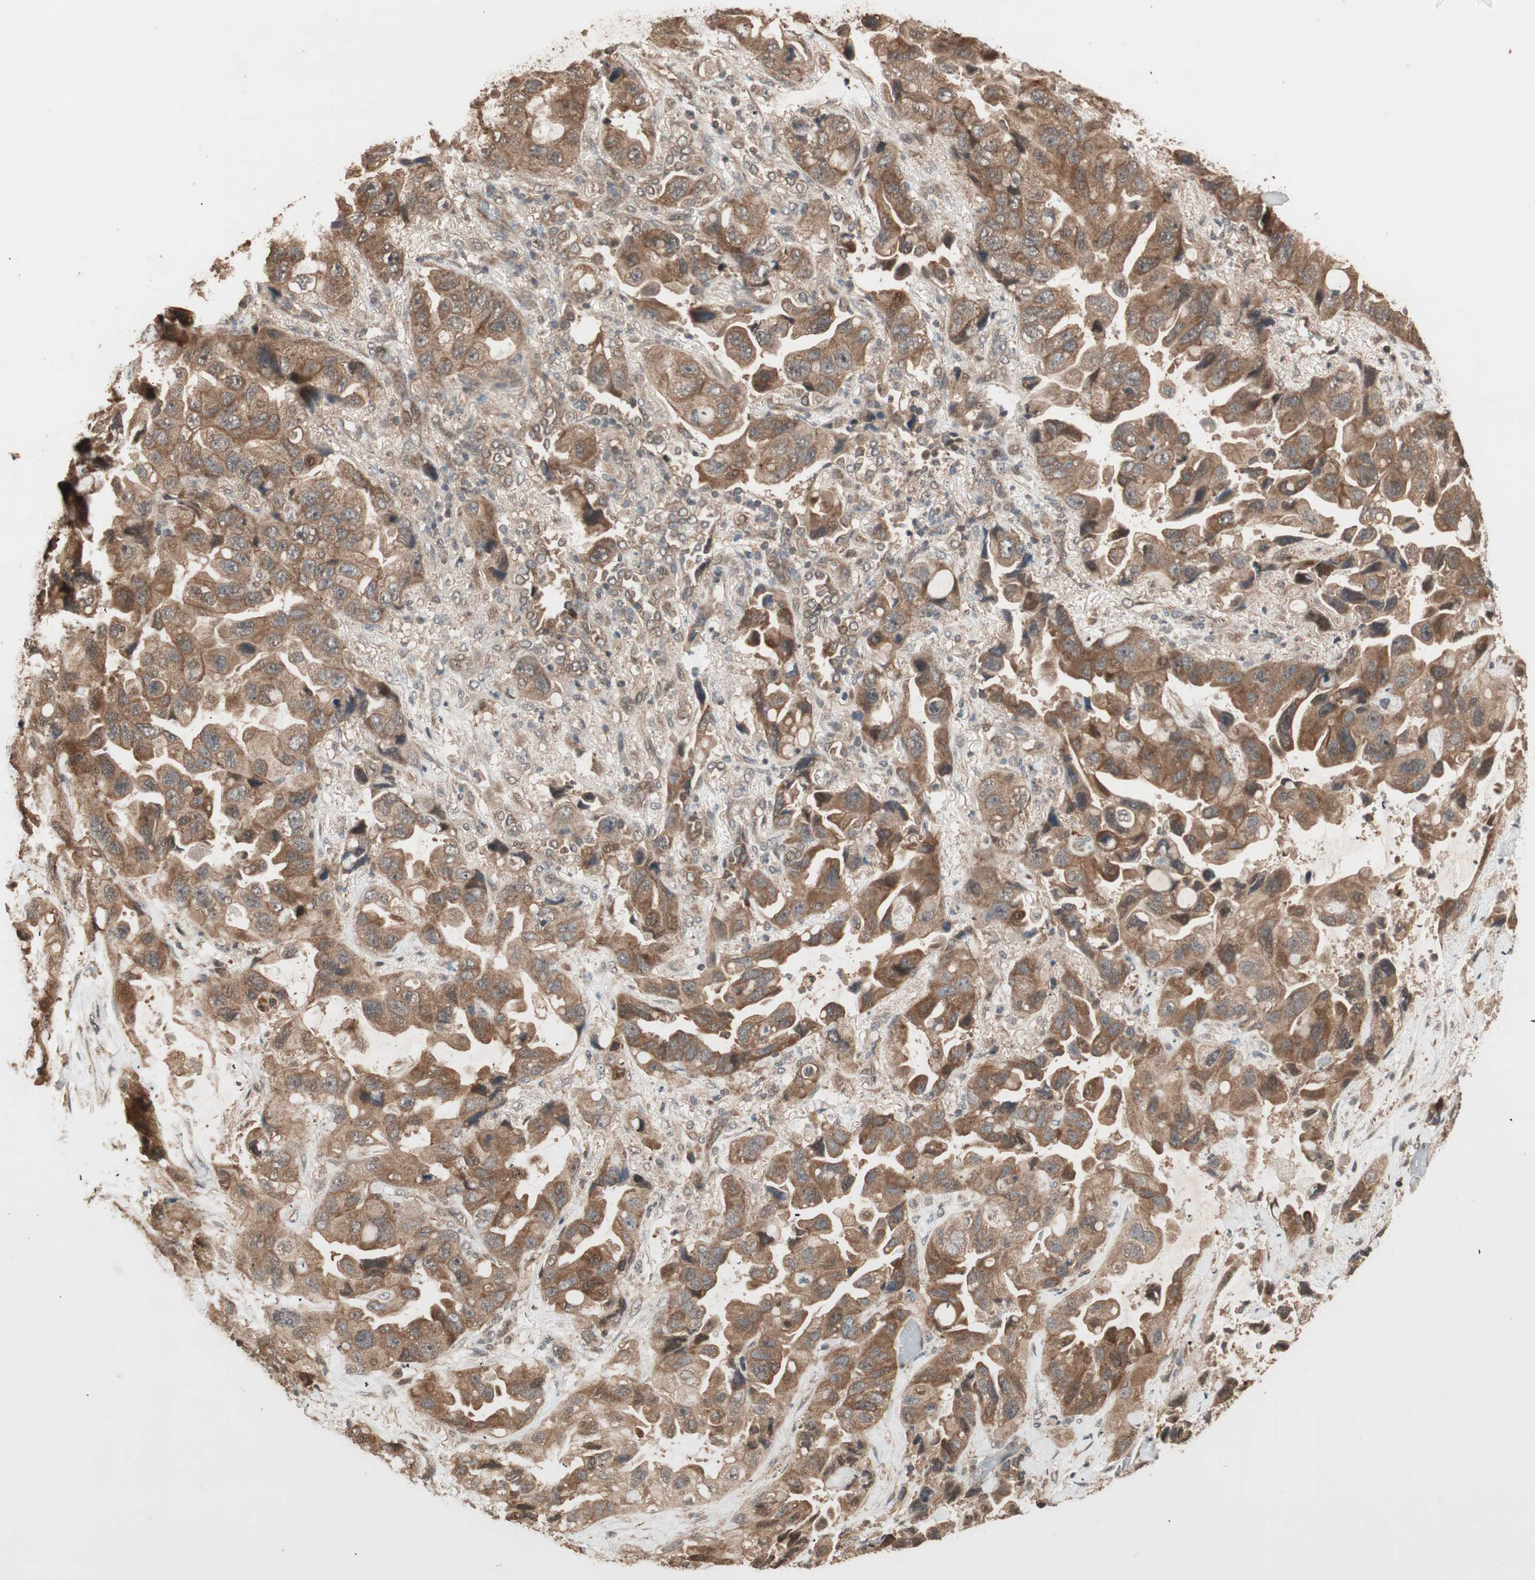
{"staining": {"intensity": "moderate", "quantity": ">75%", "location": "cytoplasmic/membranous"}, "tissue": "lung cancer", "cell_type": "Tumor cells", "image_type": "cancer", "snomed": [{"axis": "morphology", "description": "Squamous cell carcinoma, NOS"}, {"axis": "topography", "description": "Lung"}], "caption": "Lung squamous cell carcinoma was stained to show a protein in brown. There is medium levels of moderate cytoplasmic/membranous positivity in about >75% of tumor cells. The protein of interest is stained brown, and the nuclei are stained in blue (DAB (3,3'-diaminobenzidine) IHC with brightfield microscopy, high magnification).", "gene": "USP20", "patient": {"sex": "female", "age": 73}}